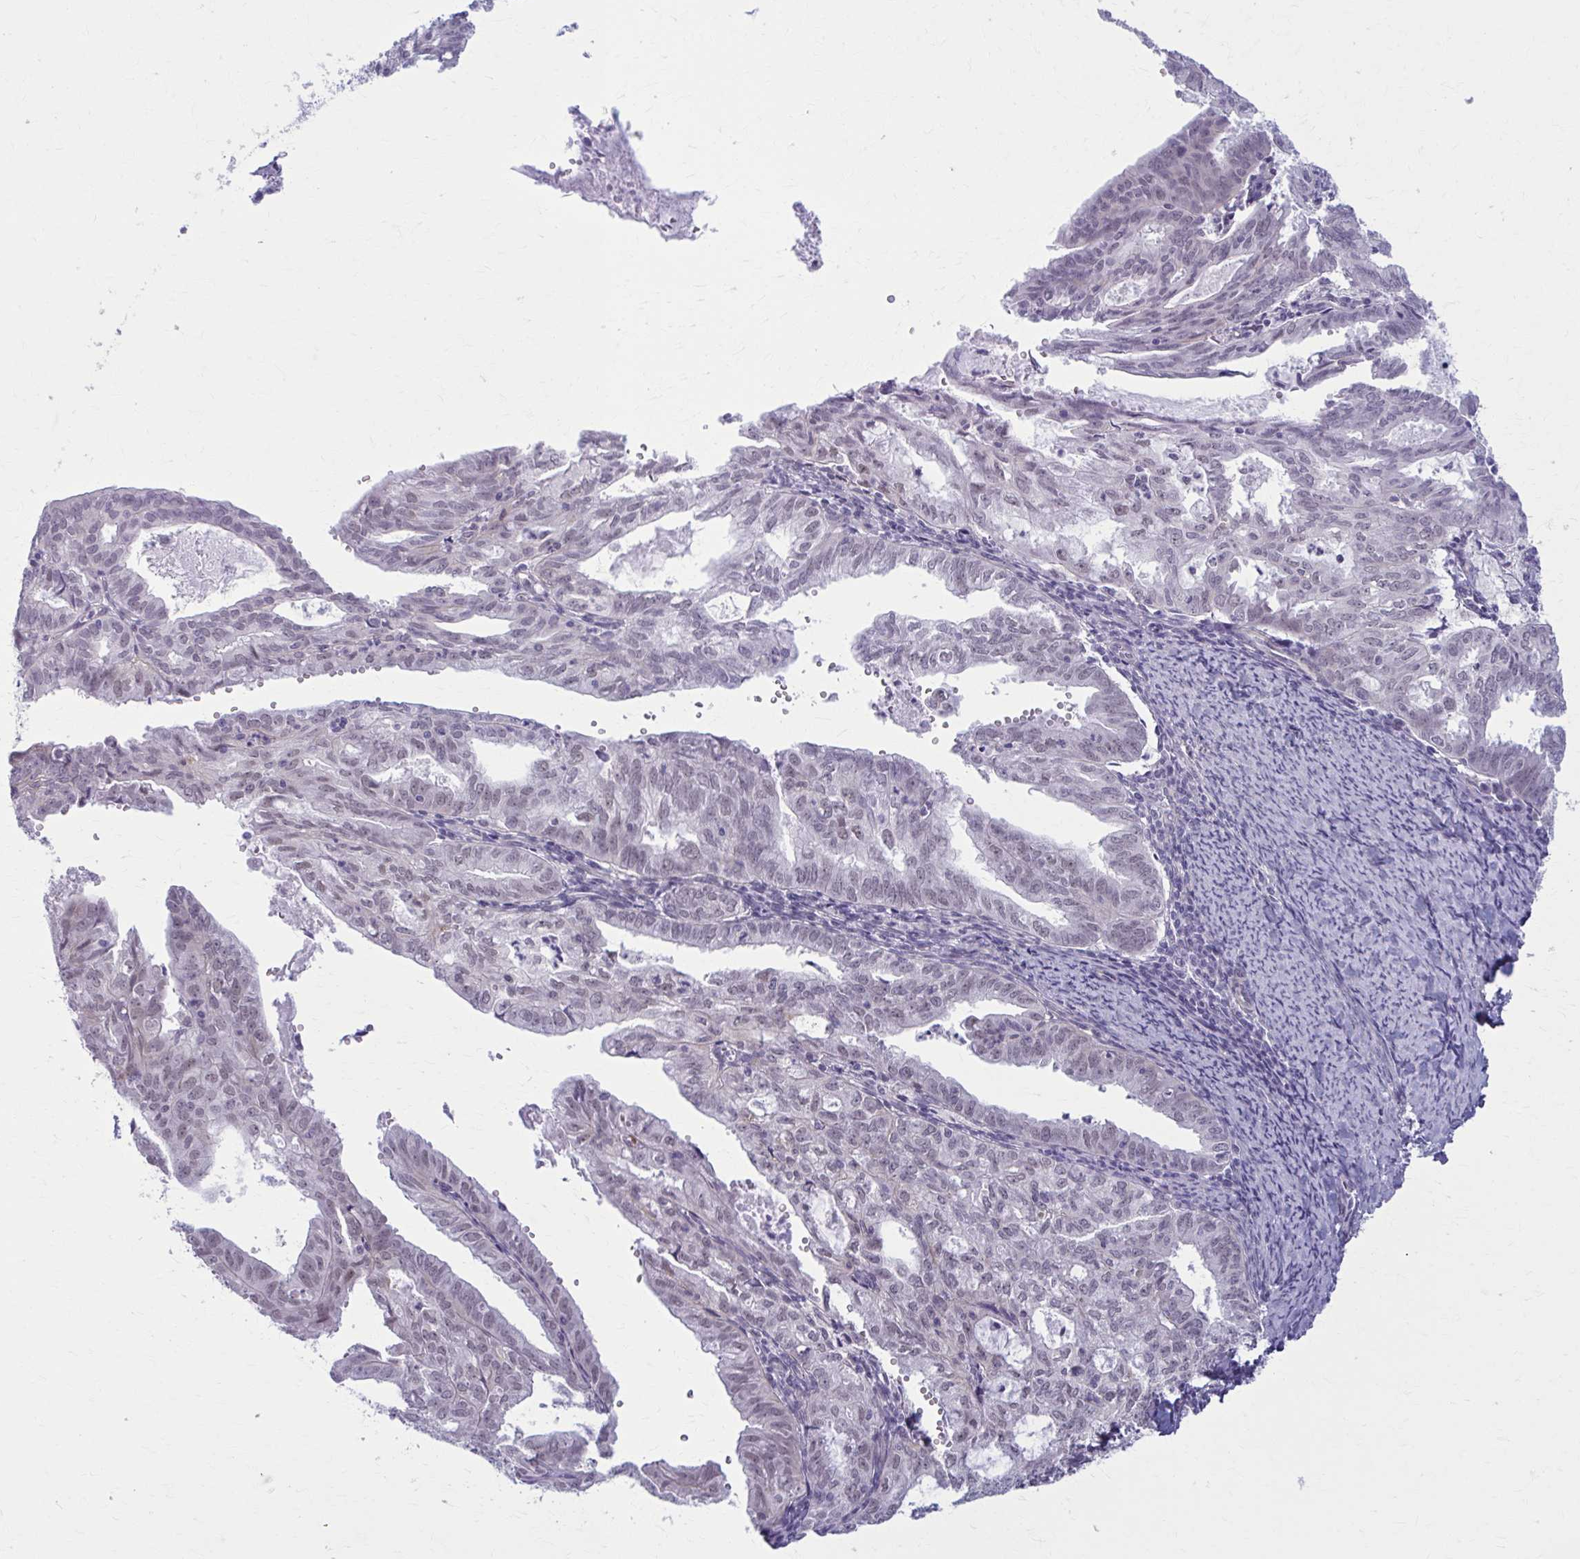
{"staining": {"intensity": "negative", "quantity": "none", "location": "none"}, "tissue": "endometrial cancer", "cell_type": "Tumor cells", "image_type": "cancer", "snomed": [{"axis": "morphology", "description": "Adenocarcinoma, NOS"}, {"axis": "topography", "description": "Endometrium"}], "caption": "Protein analysis of endometrial adenocarcinoma exhibits no significant expression in tumor cells.", "gene": "NUMBL", "patient": {"sex": "female", "age": 70}}